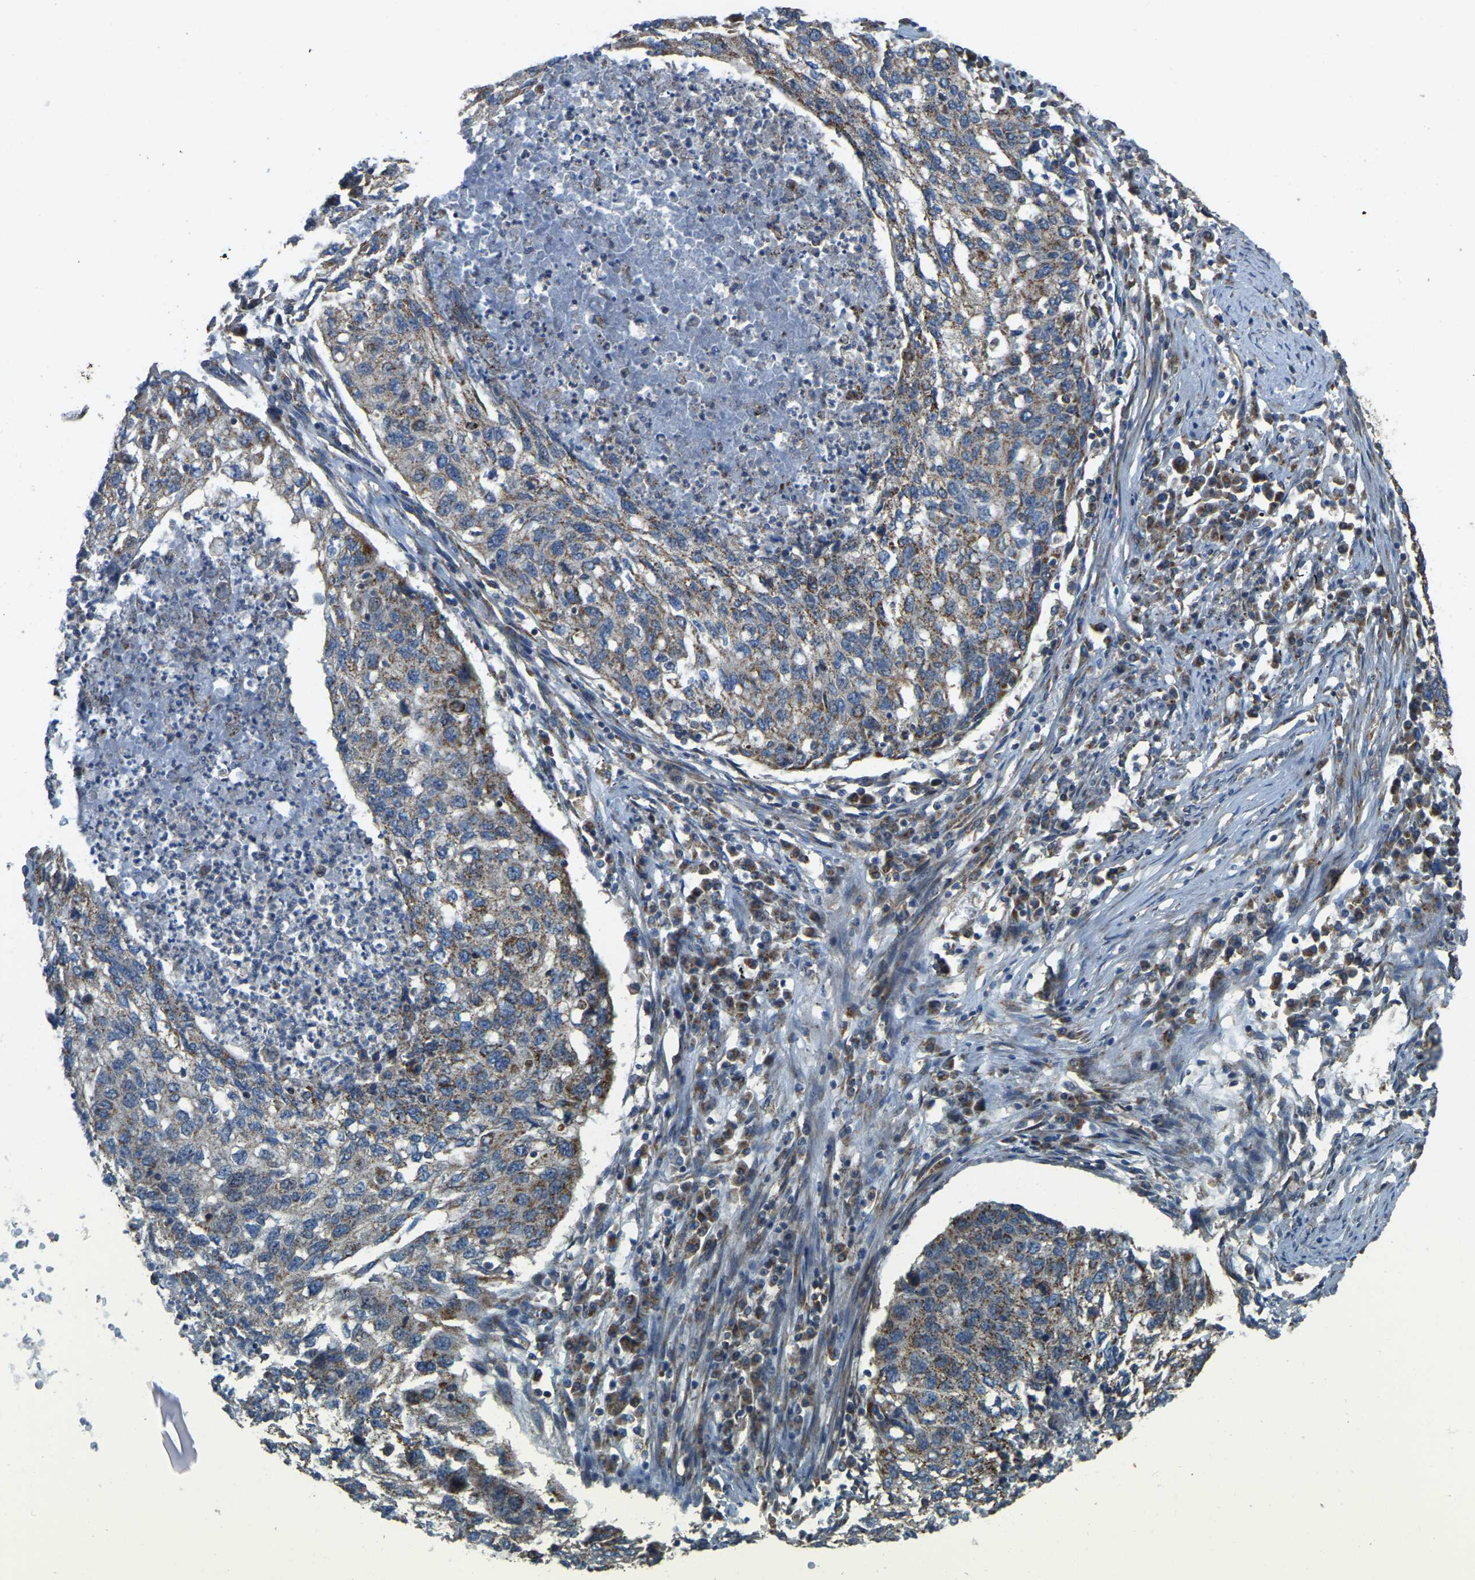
{"staining": {"intensity": "moderate", "quantity": ">75%", "location": "cytoplasmic/membranous"}, "tissue": "lung cancer", "cell_type": "Tumor cells", "image_type": "cancer", "snomed": [{"axis": "morphology", "description": "Squamous cell carcinoma, NOS"}, {"axis": "topography", "description": "Lung"}], "caption": "Immunohistochemical staining of human lung squamous cell carcinoma shows medium levels of moderate cytoplasmic/membranous protein positivity in about >75% of tumor cells. The protein of interest is stained brown, and the nuclei are stained in blue (DAB (3,3'-diaminobenzidine) IHC with brightfield microscopy, high magnification).", "gene": "PSMD7", "patient": {"sex": "female", "age": 63}}